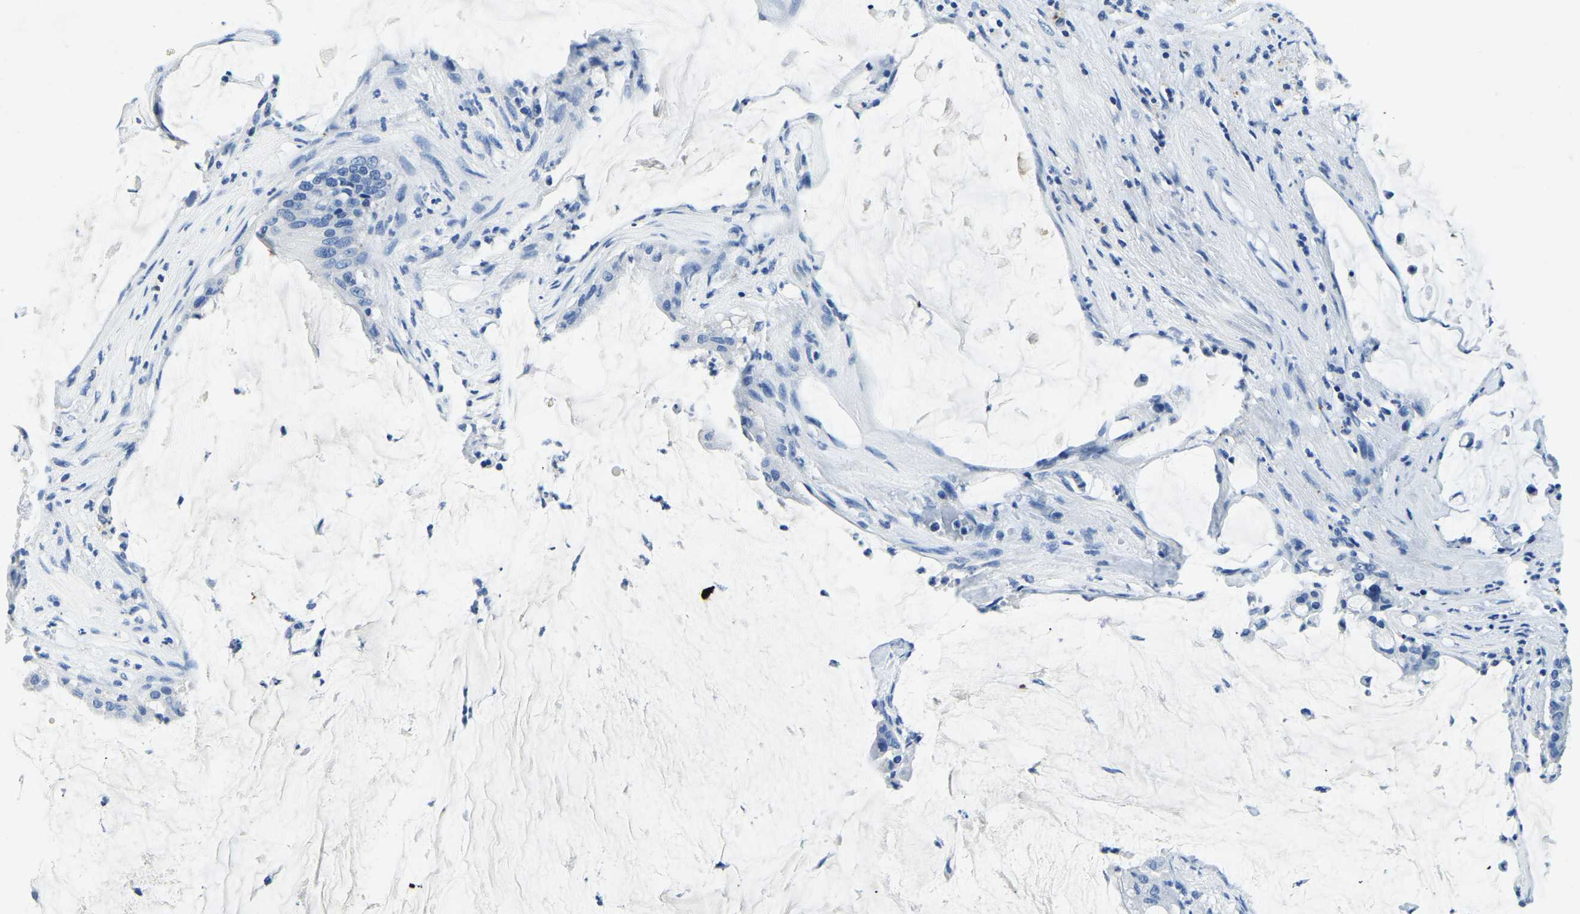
{"staining": {"intensity": "negative", "quantity": "none", "location": "none"}, "tissue": "pancreatic cancer", "cell_type": "Tumor cells", "image_type": "cancer", "snomed": [{"axis": "morphology", "description": "Adenocarcinoma, NOS"}, {"axis": "topography", "description": "Pancreas"}], "caption": "DAB immunohistochemical staining of adenocarcinoma (pancreatic) shows no significant staining in tumor cells. Nuclei are stained in blue.", "gene": "UBN2", "patient": {"sex": "male", "age": 41}}